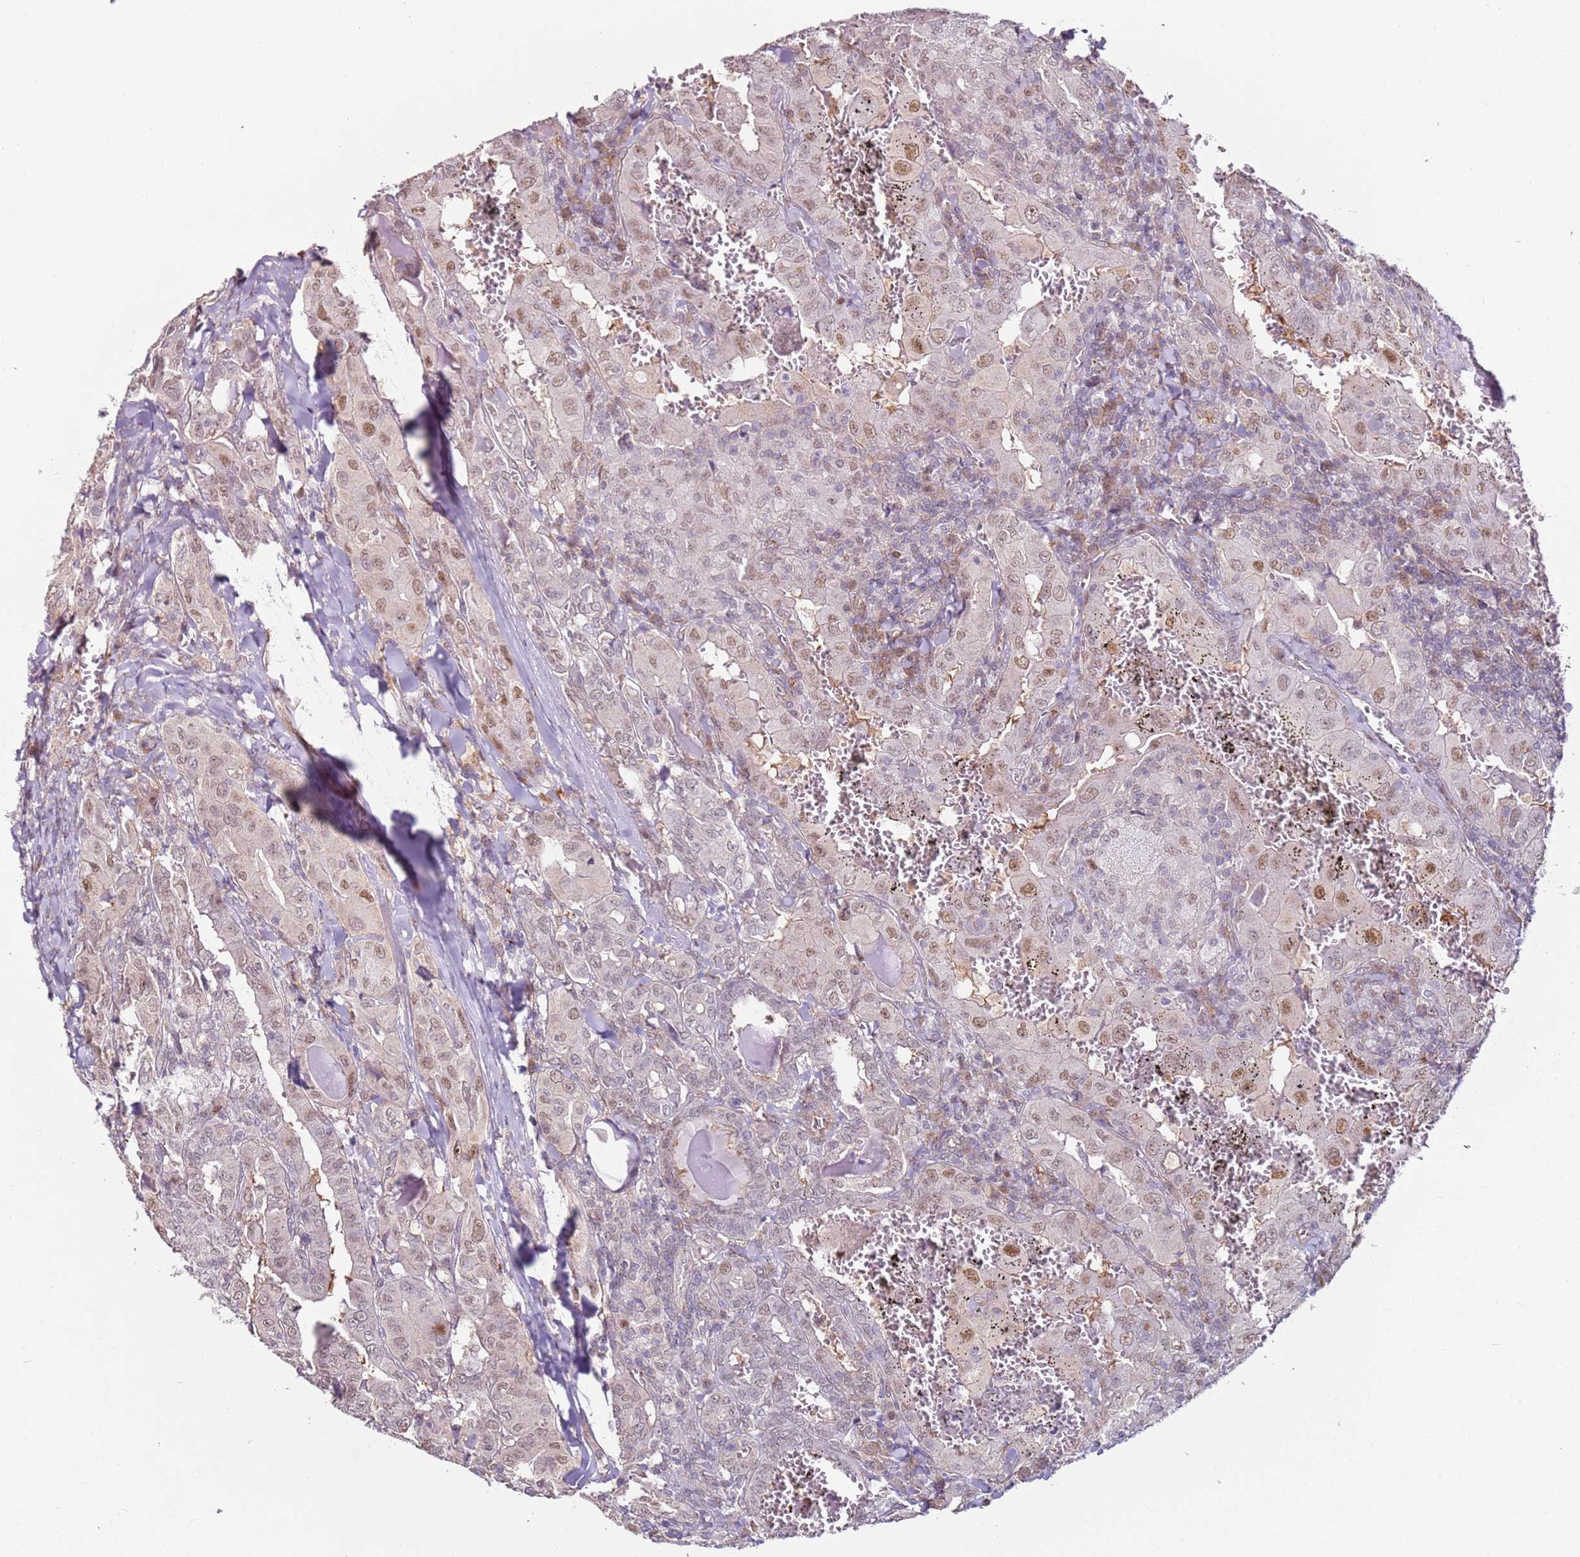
{"staining": {"intensity": "moderate", "quantity": "<25%", "location": "nuclear"}, "tissue": "thyroid cancer", "cell_type": "Tumor cells", "image_type": "cancer", "snomed": [{"axis": "morphology", "description": "Papillary adenocarcinoma, NOS"}, {"axis": "topography", "description": "Thyroid gland"}], "caption": "Thyroid cancer (papillary adenocarcinoma) stained for a protein exhibits moderate nuclear positivity in tumor cells.", "gene": "PSMD4", "patient": {"sex": "female", "age": 72}}